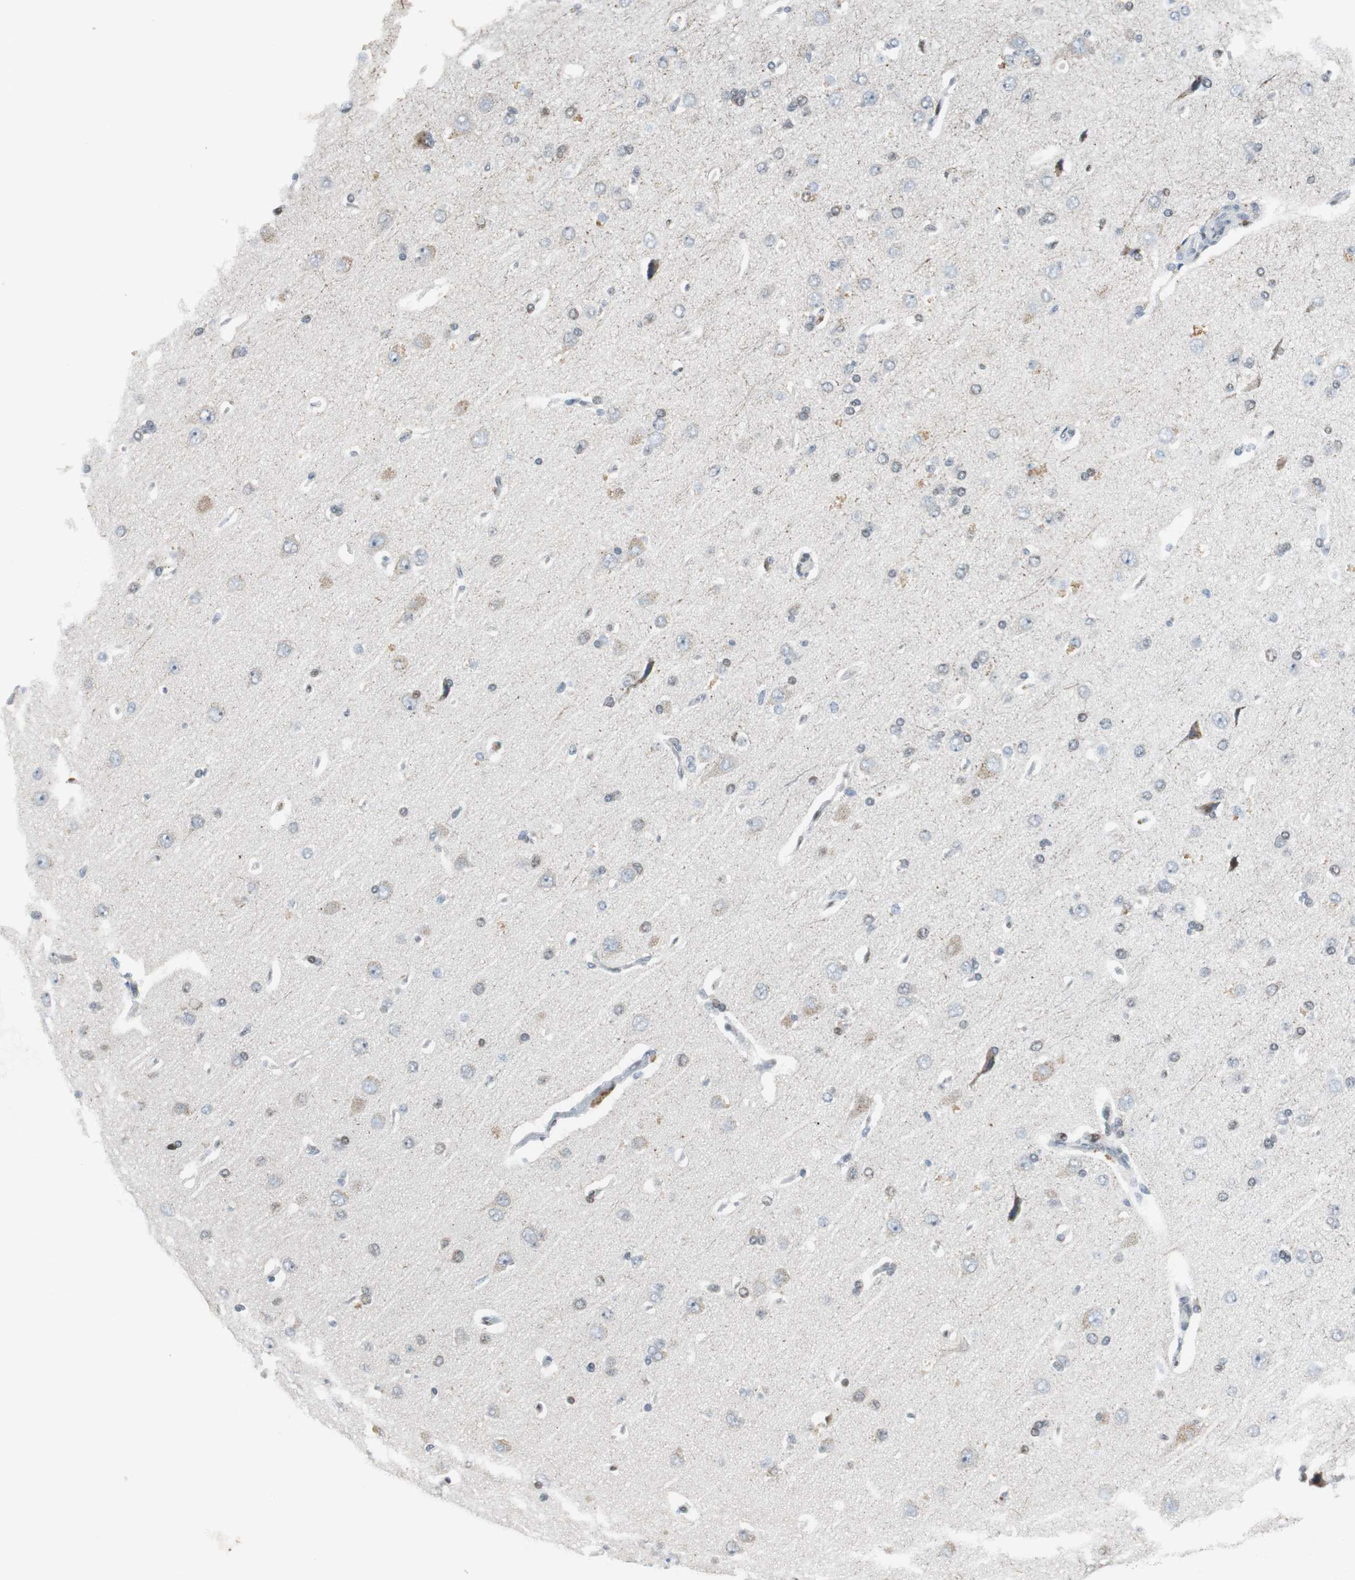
{"staining": {"intensity": "negative", "quantity": "none", "location": "none"}, "tissue": "cerebral cortex", "cell_type": "Endothelial cells", "image_type": "normal", "snomed": [{"axis": "morphology", "description": "Normal tissue, NOS"}, {"axis": "topography", "description": "Cerebral cortex"}], "caption": "This is an immunohistochemistry (IHC) image of unremarkable human cerebral cortex. There is no expression in endothelial cells.", "gene": "AJUBA", "patient": {"sex": "male", "age": 62}}